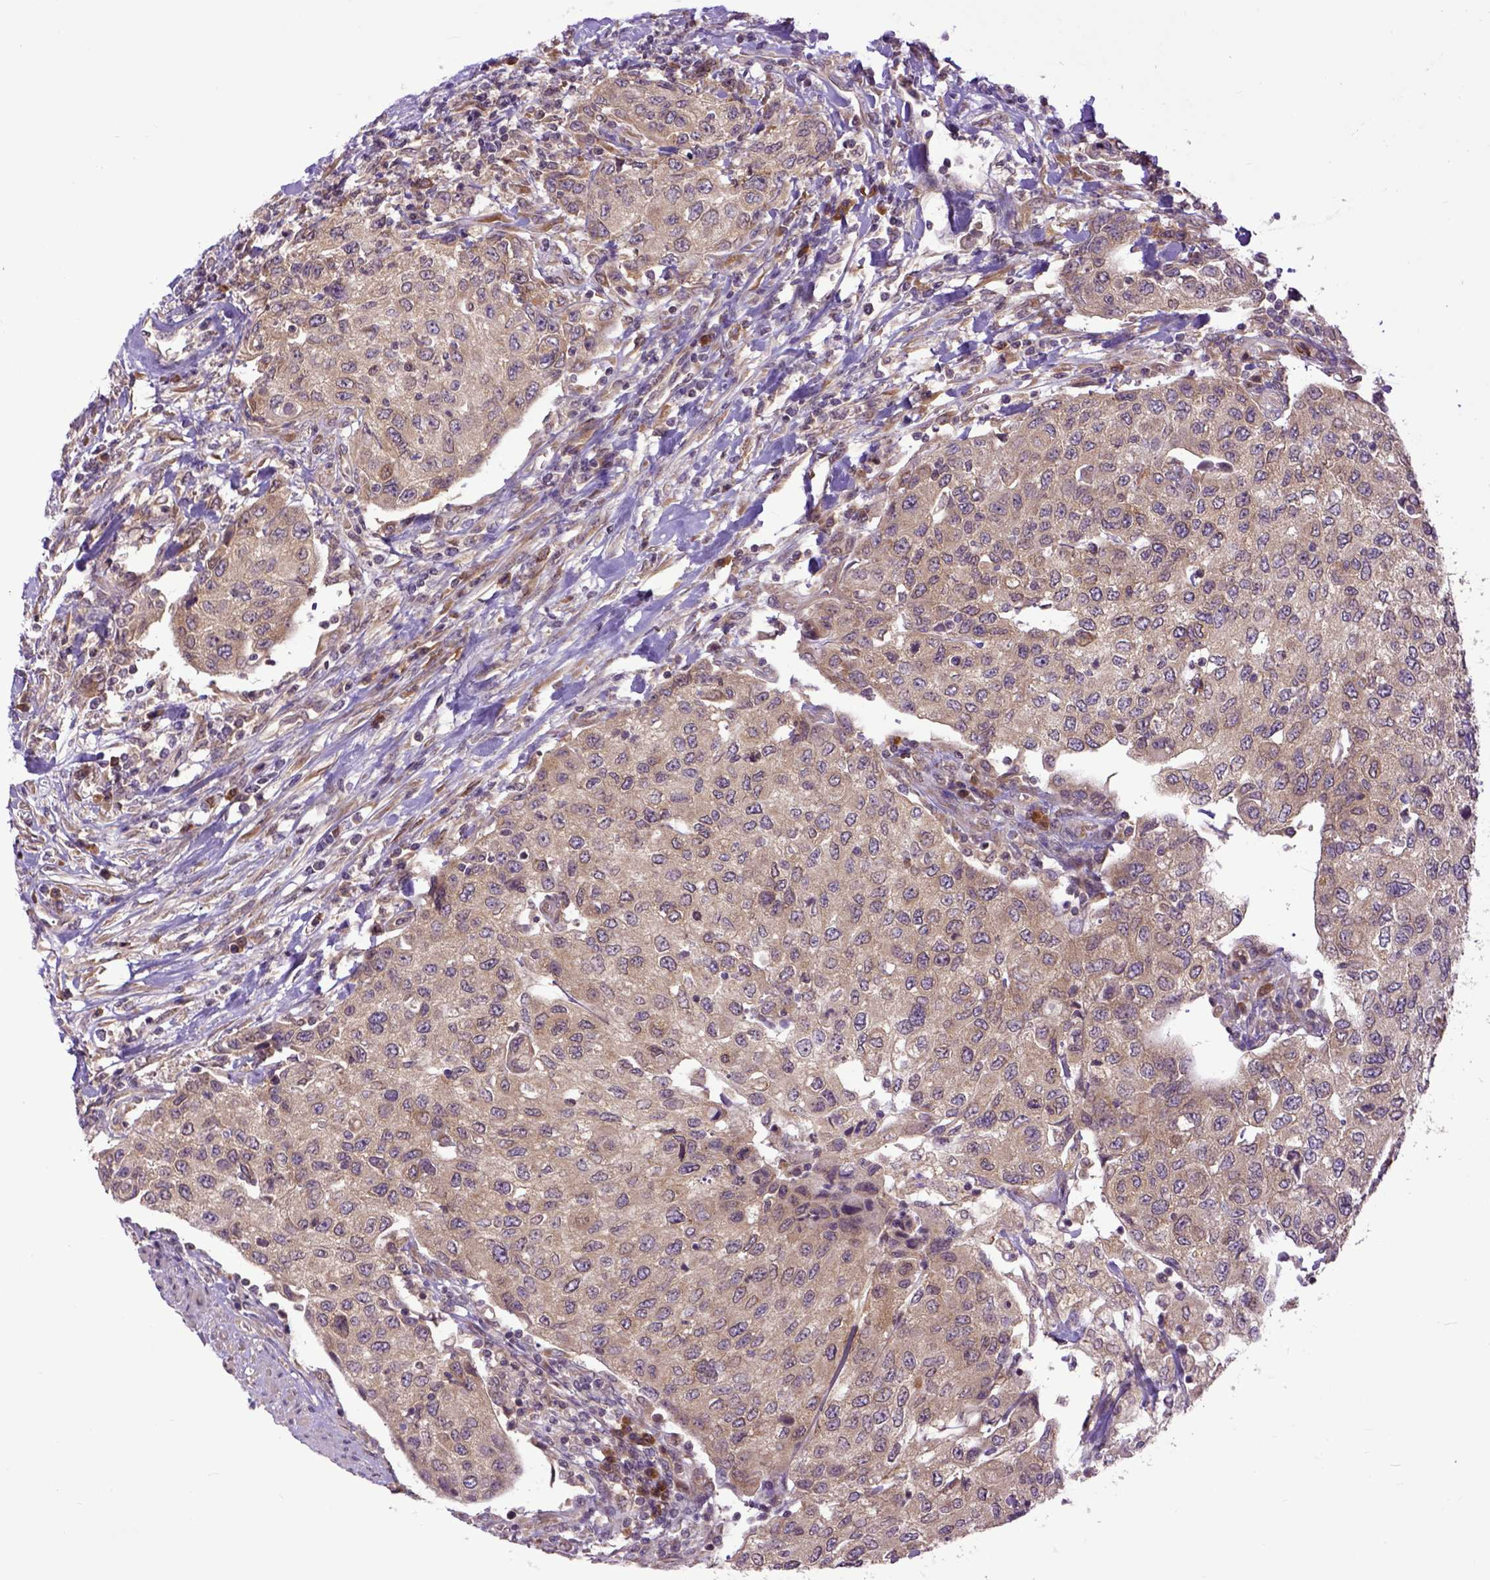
{"staining": {"intensity": "weak", "quantity": ">75%", "location": "cytoplasmic/membranous"}, "tissue": "urothelial cancer", "cell_type": "Tumor cells", "image_type": "cancer", "snomed": [{"axis": "morphology", "description": "Urothelial carcinoma, High grade"}, {"axis": "topography", "description": "Urinary bladder"}], "caption": "Protein staining by immunohistochemistry (IHC) demonstrates weak cytoplasmic/membranous staining in approximately >75% of tumor cells in urothelial carcinoma (high-grade). The protein of interest is stained brown, and the nuclei are stained in blue (DAB IHC with brightfield microscopy, high magnification).", "gene": "ARL1", "patient": {"sex": "female", "age": 78}}